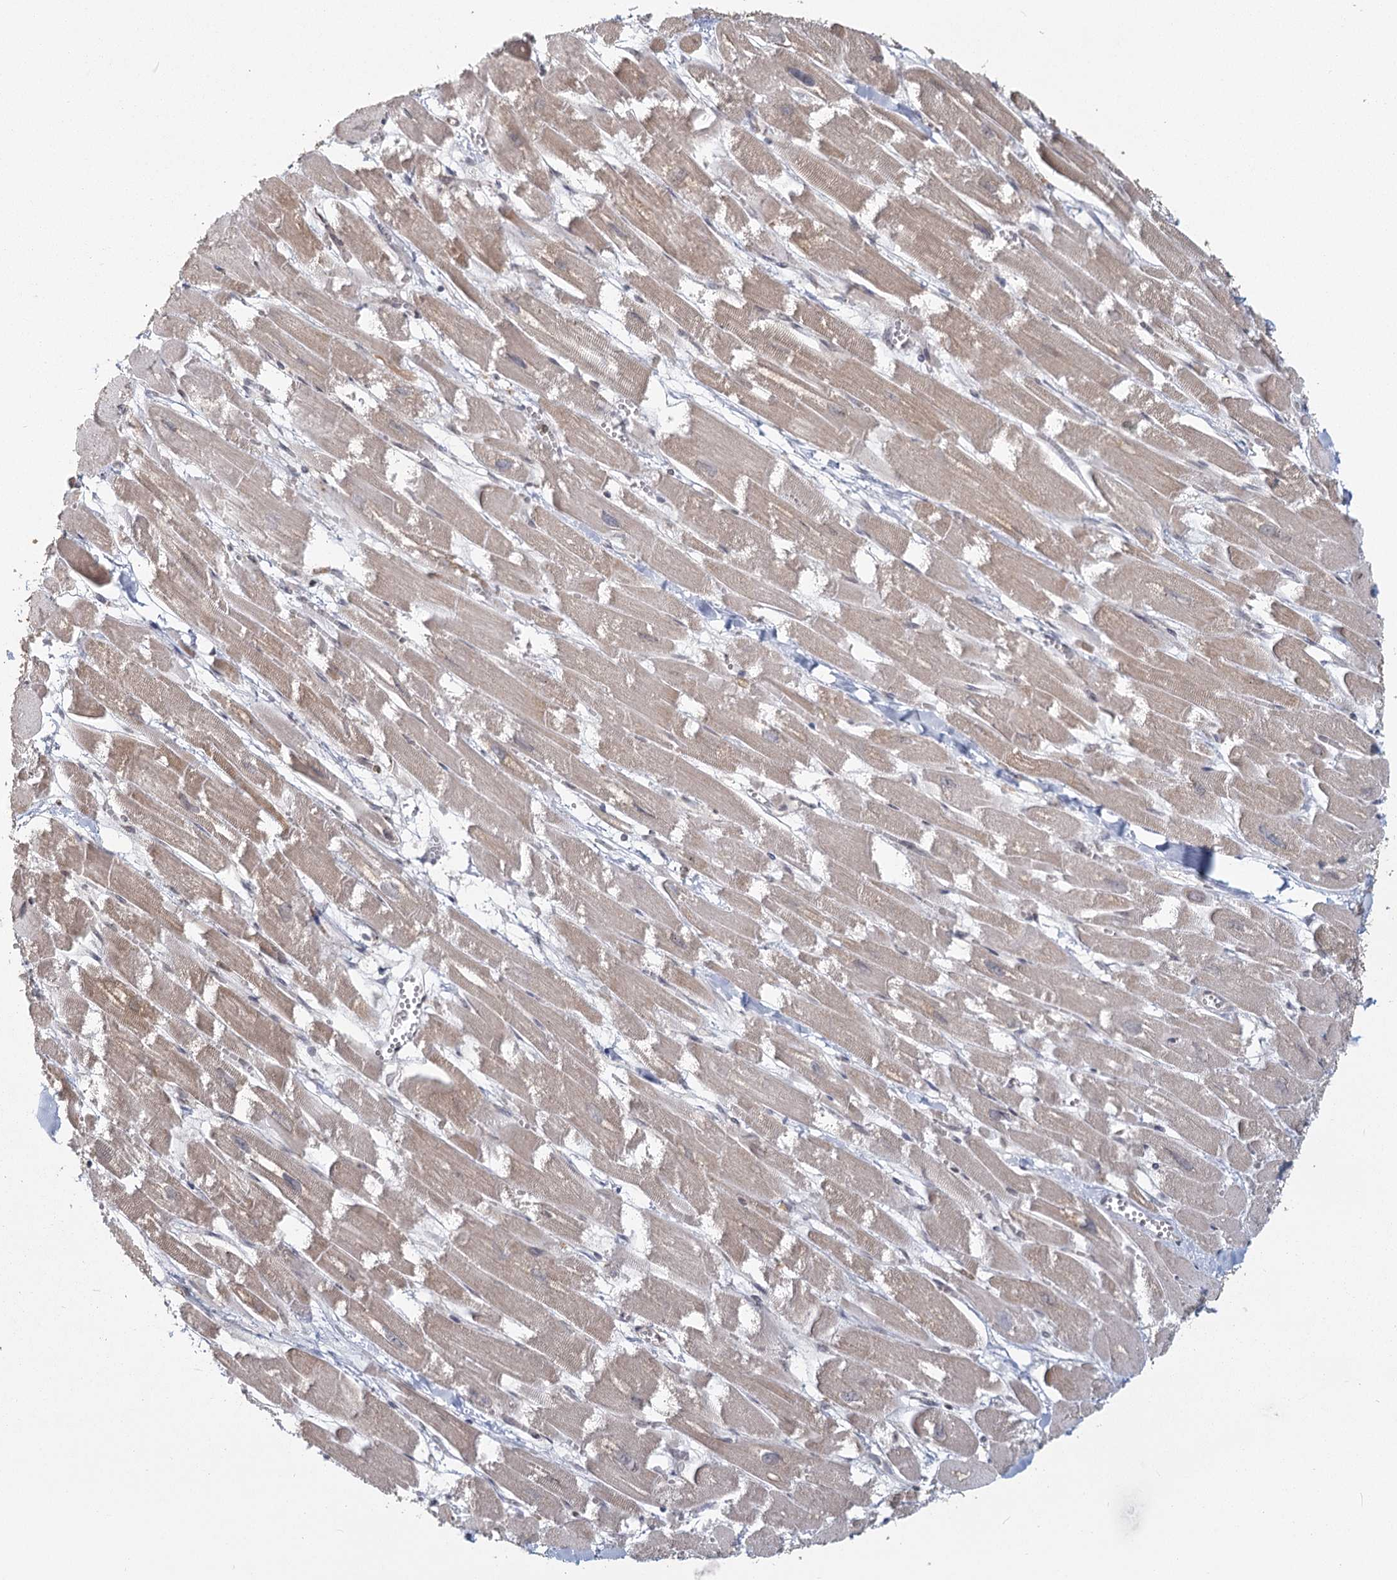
{"staining": {"intensity": "weak", "quantity": "25%-75%", "location": "cytoplasmic/membranous"}, "tissue": "heart muscle", "cell_type": "Cardiomyocytes", "image_type": "normal", "snomed": [{"axis": "morphology", "description": "Normal tissue, NOS"}, {"axis": "topography", "description": "Heart"}], "caption": "IHC photomicrograph of benign human heart muscle stained for a protein (brown), which demonstrates low levels of weak cytoplasmic/membranous expression in approximately 25%-75% of cardiomyocytes.", "gene": "LACTB", "patient": {"sex": "male", "age": 54}}